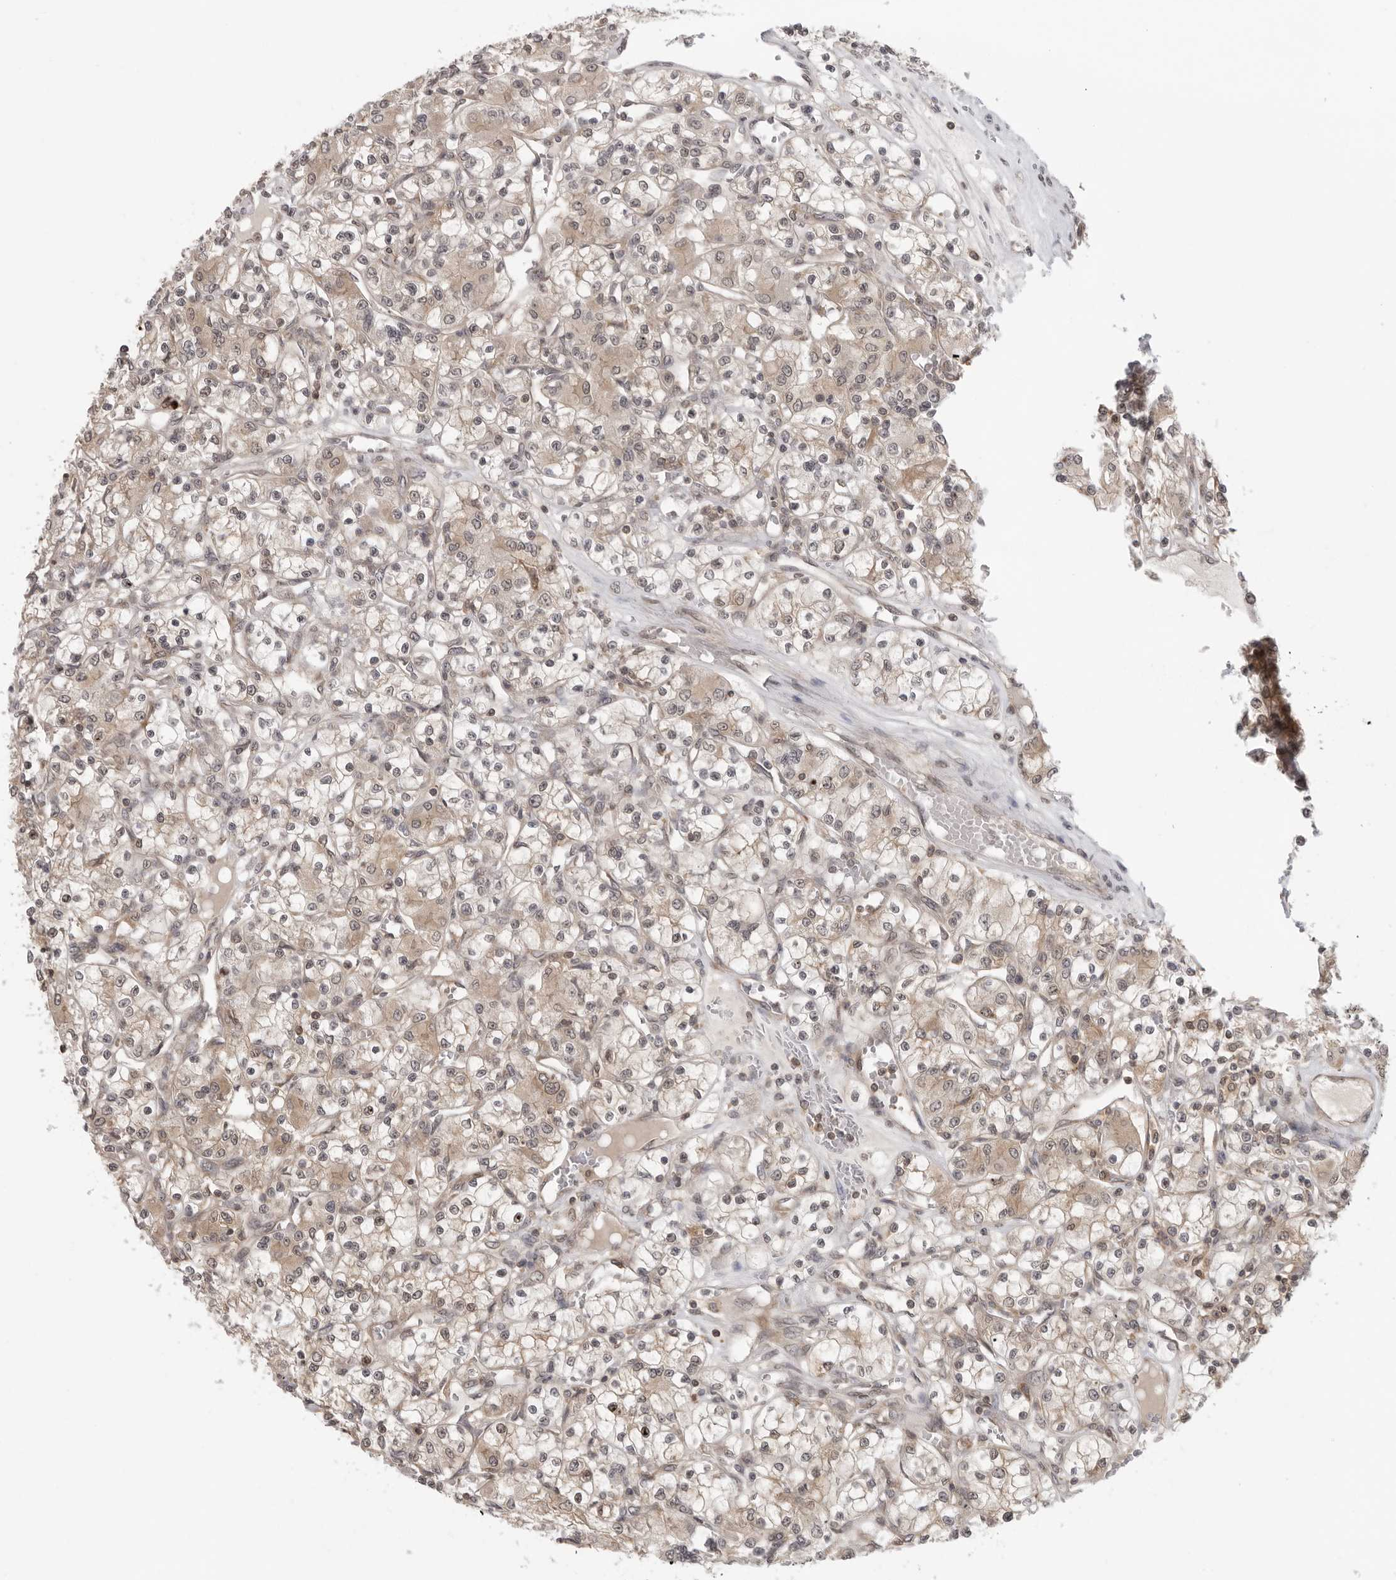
{"staining": {"intensity": "weak", "quantity": "25%-75%", "location": "cytoplasmic/membranous"}, "tissue": "renal cancer", "cell_type": "Tumor cells", "image_type": "cancer", "snomed": [{"axis": "morphology", "description": "Adenocarcinoma, NOS"}, {"axis": "topography", "description": "Kidney"}], "caption": "Immunohistochemistry of human adenocarcinoma (renal) shows low levels of weak cytoplasmic/membranous staining in about 25%-75% of tumor cells.", "gene": "PRRC2A", "patient": {"sex": "female", "age": 59}}